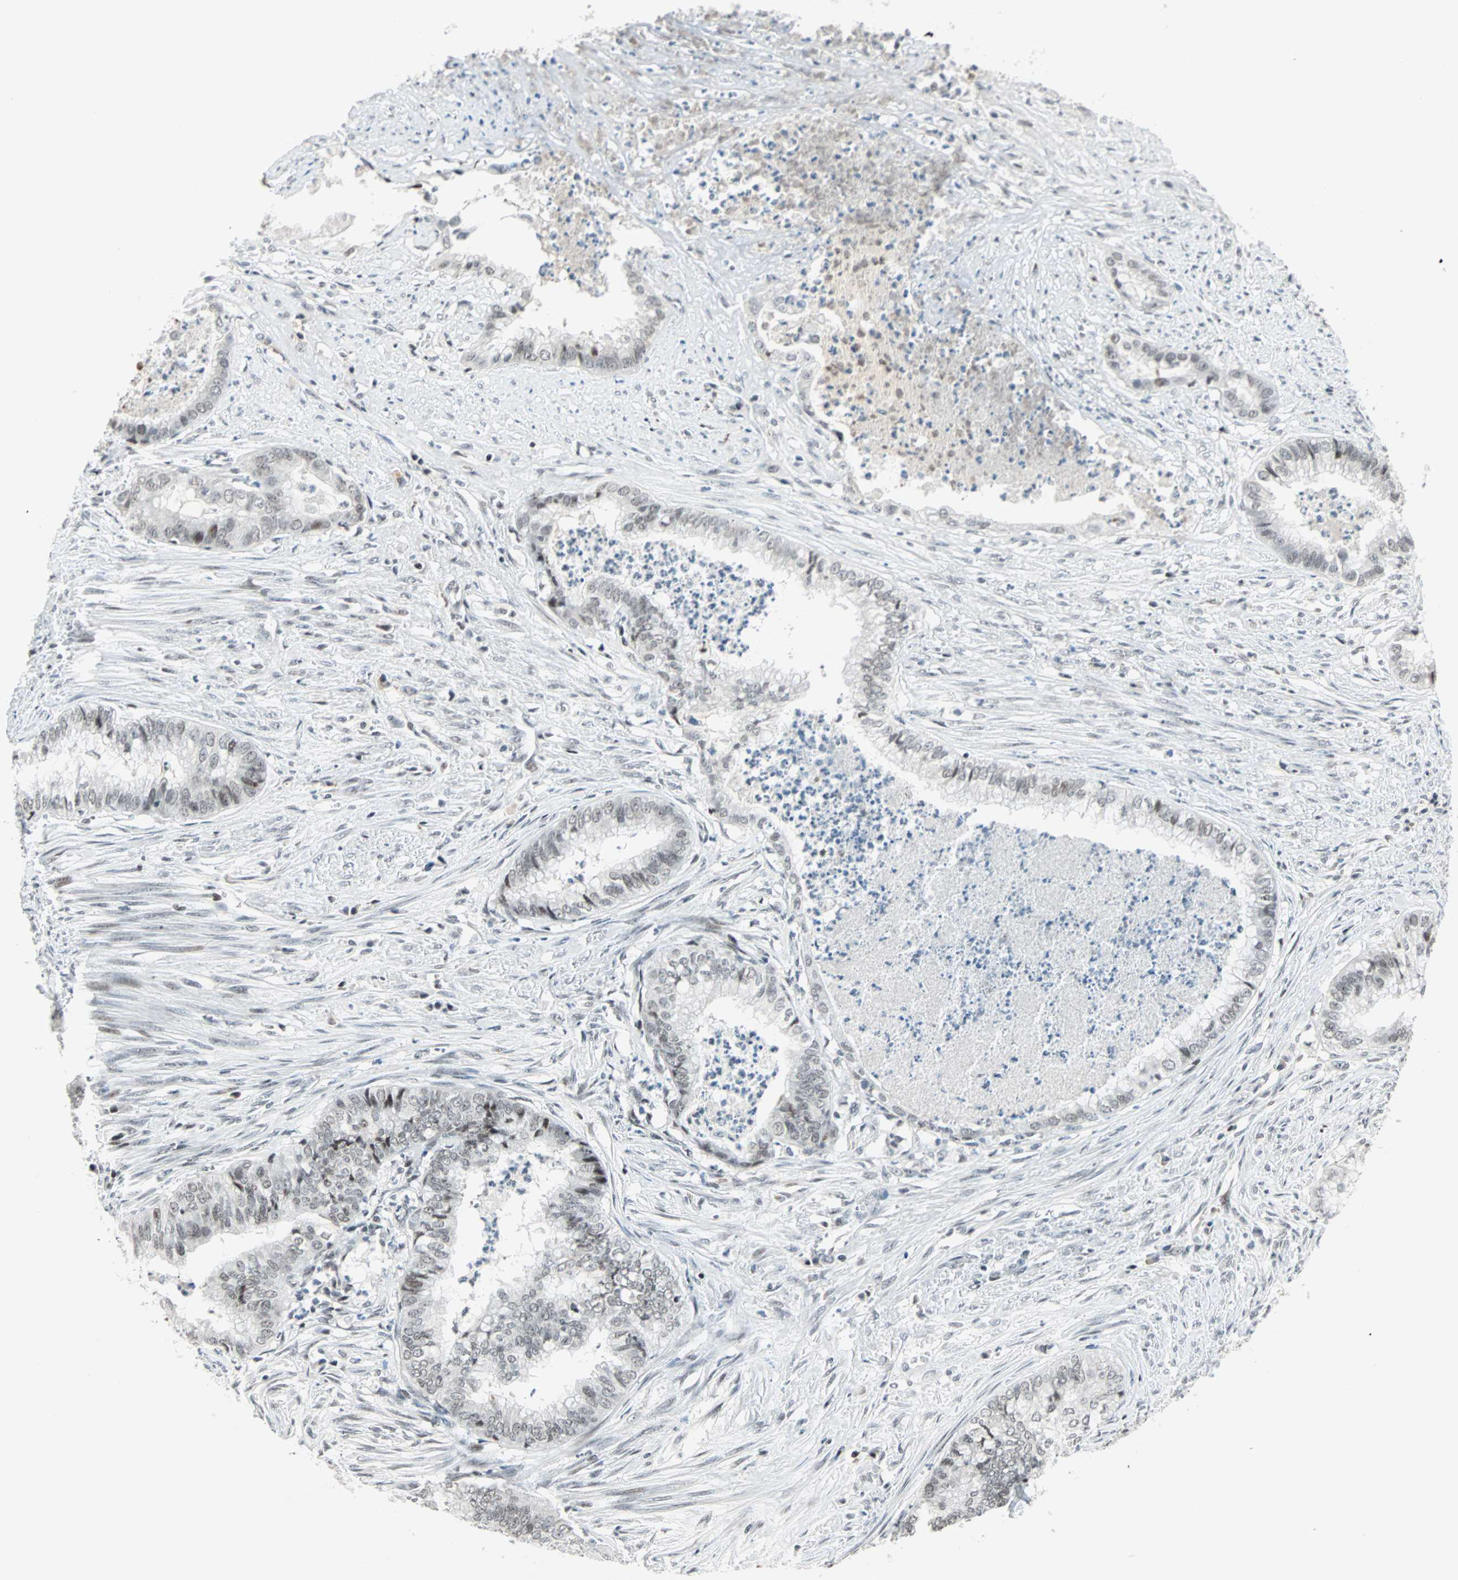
{"staining": {"intensity": "weak", "quantity": ">75%", "location": "nuclear"}, "tissue": "endometrial cancer", "cell_type": "Tumor cells", "image_type": "cancer", "snomed": [{"axis": "morphology", "description": "Necrosis, NOS"}, {"axis": "morphology", "description": "Adenocarcinoma, NOS"}, {"axis": "topography", "description": "Endometrium"}], "caption": "A micrograph of human adenocarcinoma (endometrial) stained for a protein displays weak nuclear brown staining in tumor cells.", "gene": "SIN3A", "patient": {"sex": "female", "age": 79}}